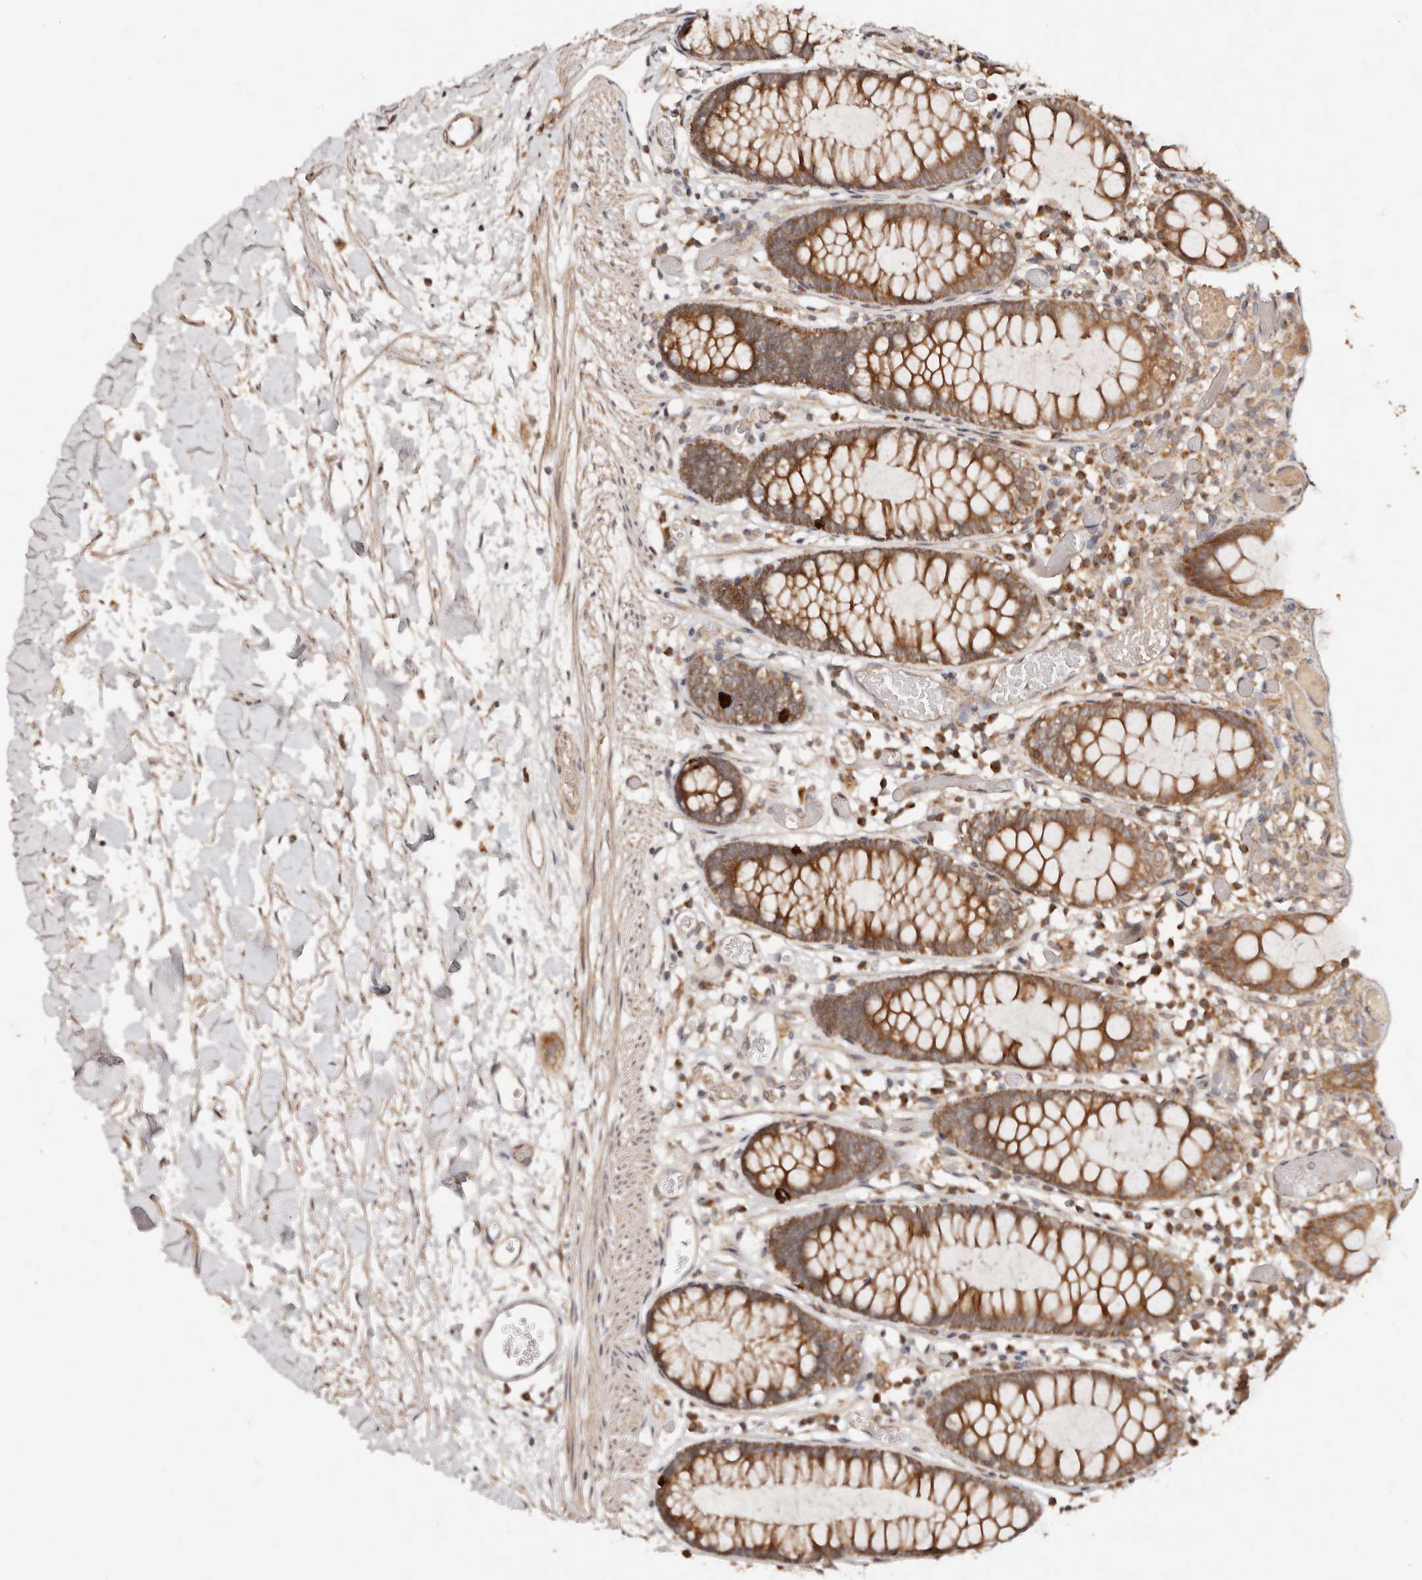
{"staining": {"intensity": "moderate", "quantity": ">75%", "location": "cytoplasmic/membranous"}, "tissue": "colon", "cell_type": "Endothelial cells", "image_type": "normal", "snomed": [{"axis": "morphology", "description": "Normal tissue, NOS"}, {"axis": "topography", "description": "Colon"}], "caption": "Protein expression analysis of normal human colon reveals moderate cytoplasmic/membranous positivity in about >75% of endothelial cells. The staining was performed using DAB, with brown indicating positive protein expression. Nuclei are stained blue with hematoxylin.", "gene": "DENND11", "patient": {"sex": "male", "age": 14}}